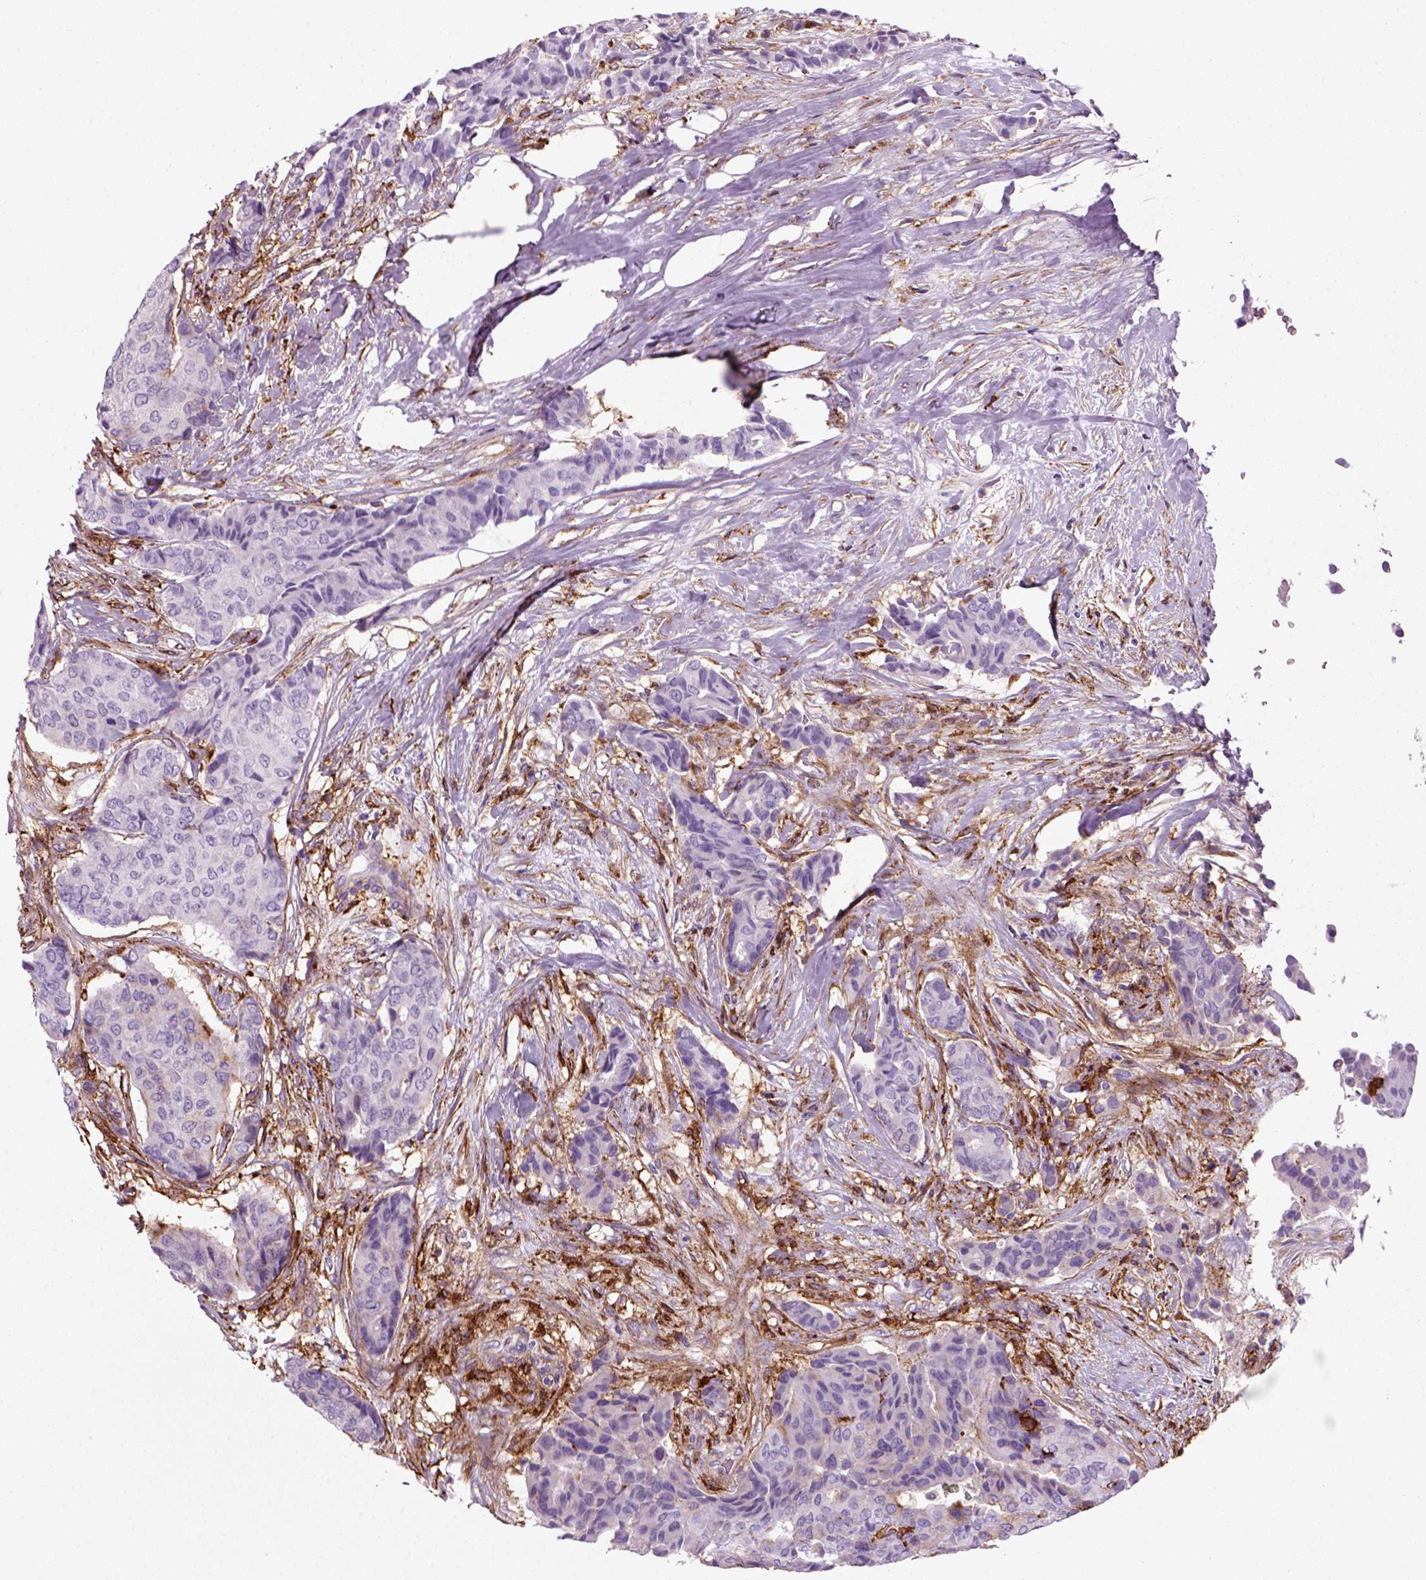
{"staining": {"intensity": "negative", "quantity": "none", "location": "none"}, "tissue": "breast cancer", "cell_type": "Tumor cells", "image_type": "cancer", "snomed": [{"axis": "morphology", "description": "Duct carcinoma"}, {"axis": "topography", "description": "Breast"}], "caption": "Breast cancer (intraductal carcinoma) stained for a protein using immunohistochemistry demonstrates no staining tumor cells.", "gene": "MARCKS", "patient": {"sex": "female", "age": 75}}